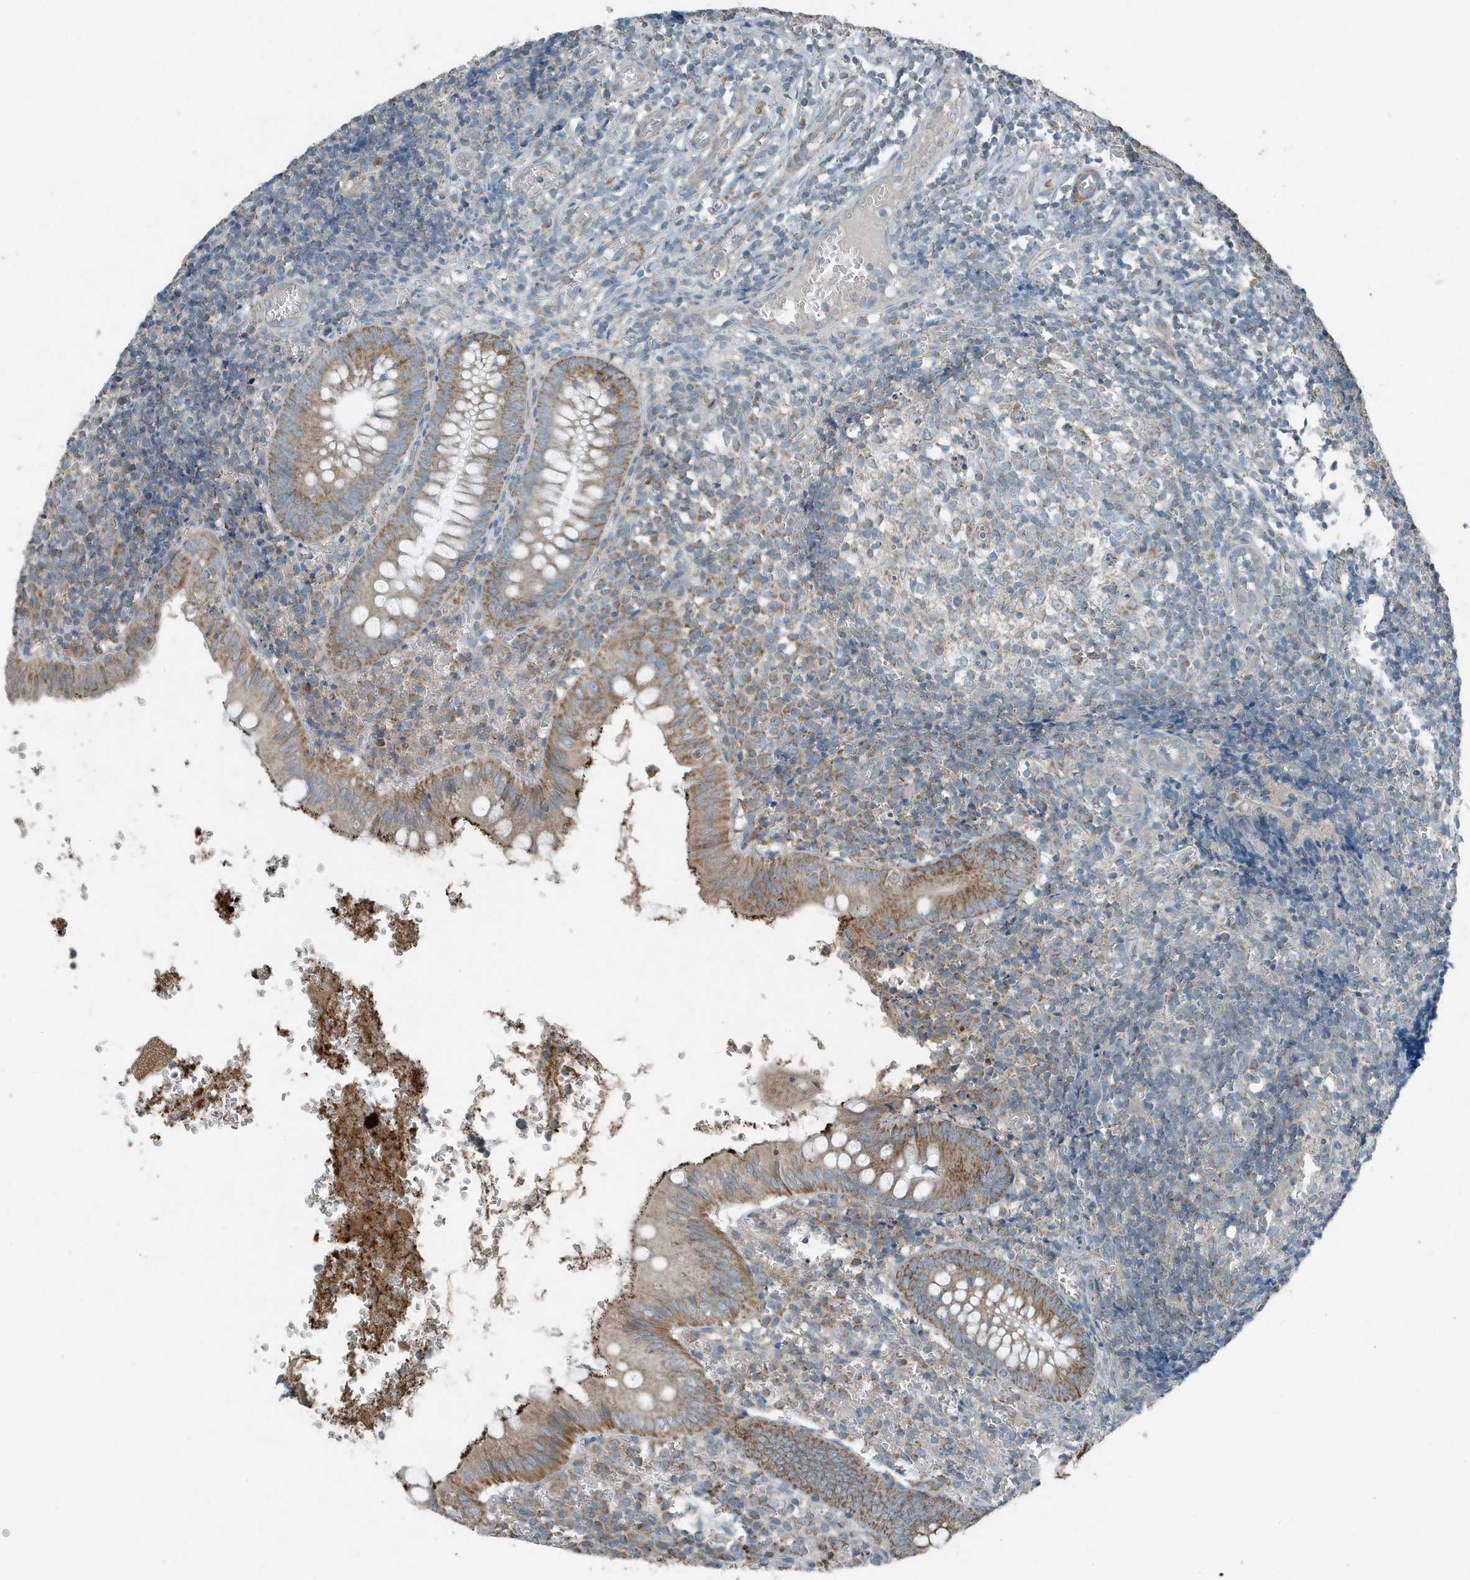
{"staining": {"intensity": "moderate", "quantity": ">75%", "location": "cytoplasmic/membranous"}, "tissue": "appendix", "cell_type": "Glandular cells", "image_type": "normal", "snomed": [{"axis": "morphology", "description": "Normal tissue, NOS"}, {"axis": "topography", "description": "Appendix"}], "caption": "Protein positivity by IHC shows moderate cytoplasmic/membranous staining in approximately >75% of glandular cells in benign appendix. Immunohistochemistry (ihc) stains the protein in brown and the nuclei are stained blue.", "gene": "MT", "patient": {"sex": "male", "age": 8}}